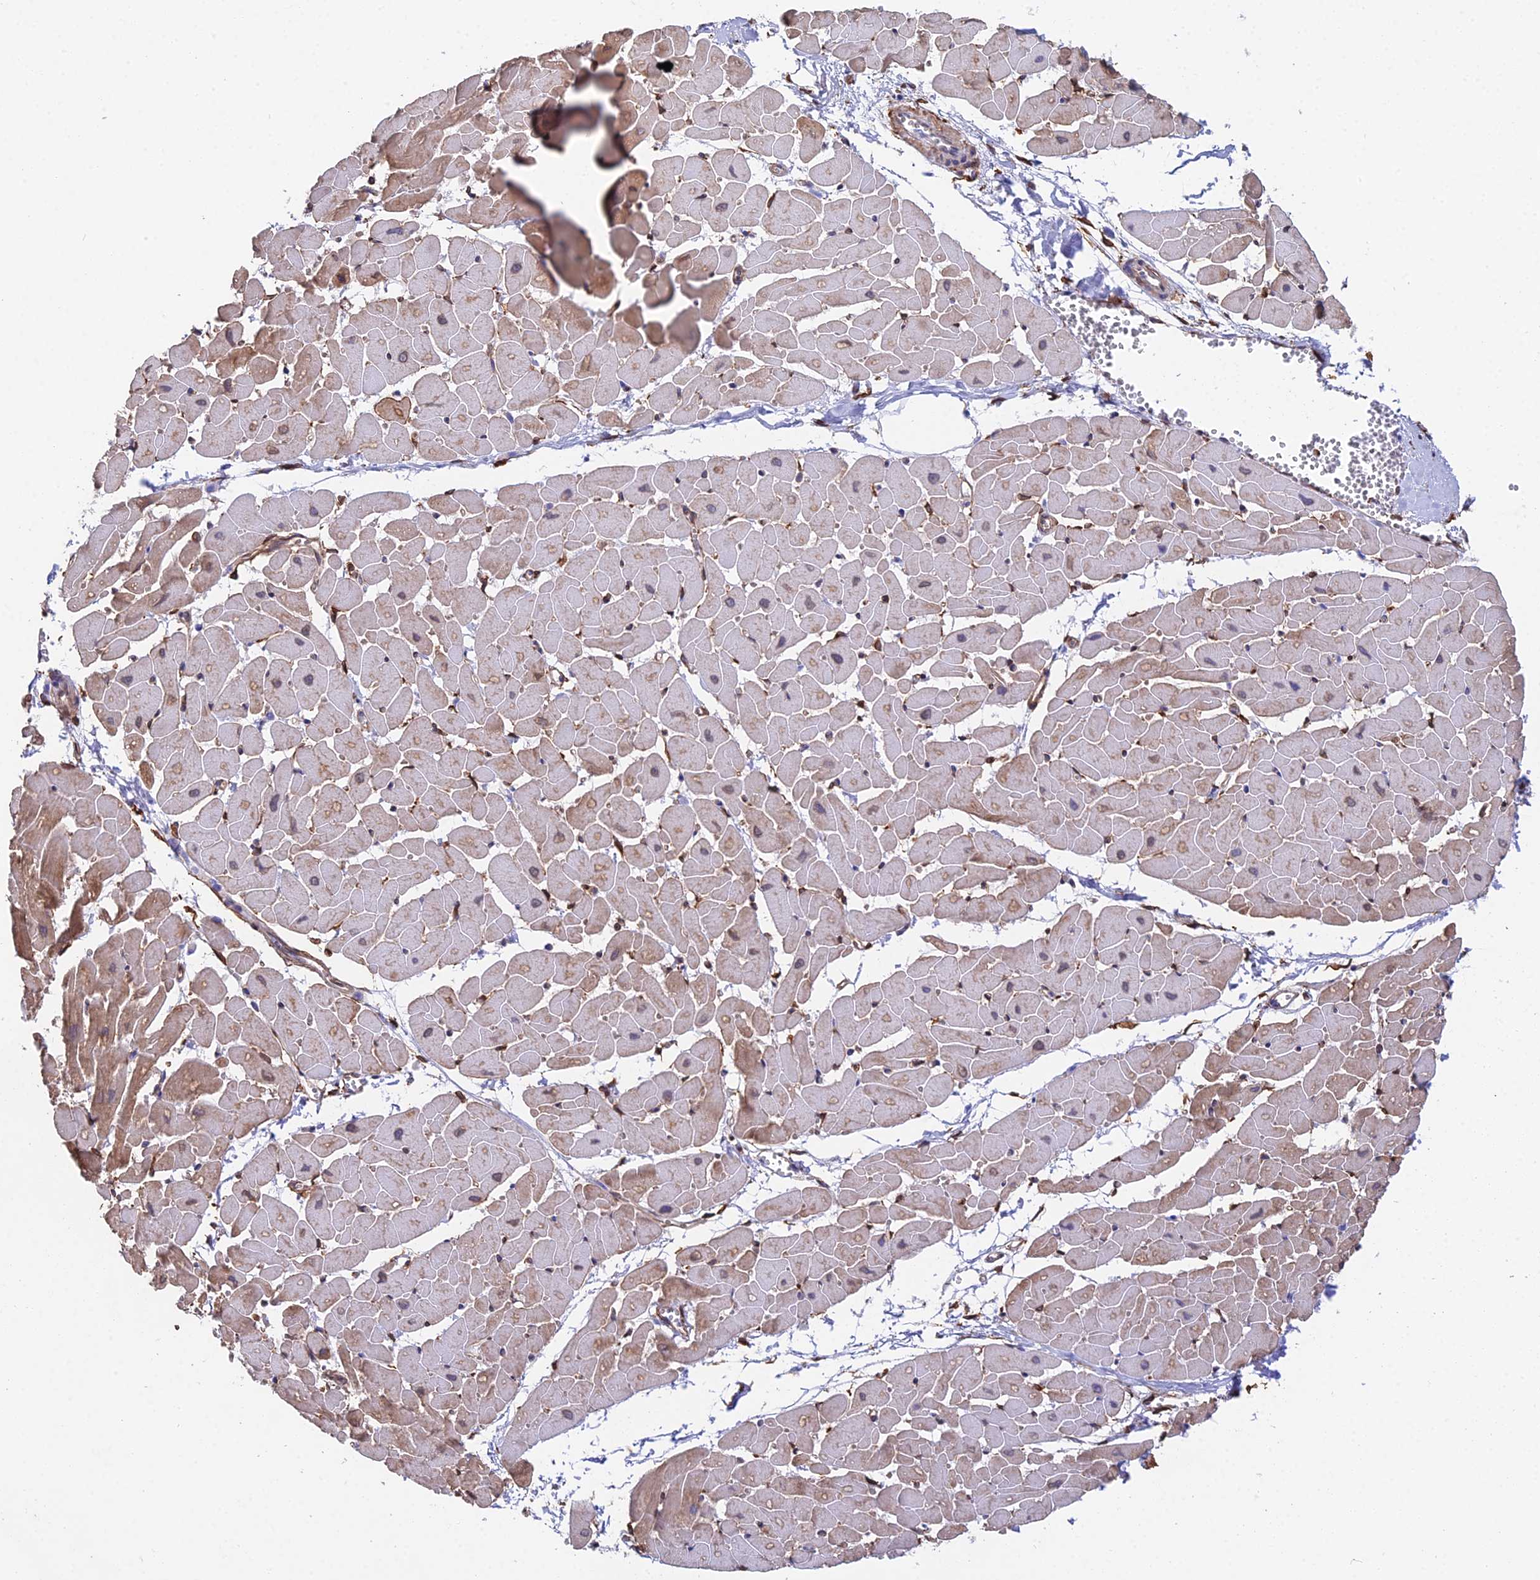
{"staining": {"intensity": "moderate", "quantity": "25%-75%", "location": "cytoplasmic/membranous,nuclear"}, "tissue": "heart muscle", "cell_type": "Cardiomyocytes", "image_type": "normal", "snomed": [{"axis": "morphology", "description": "Normal tissue, NOS"}, {"axis": "topography", "description": "Heart"}], "caption": "Protein expression analysis of unremarkable human heart muscle reveals moderate cytoplasmic/membranous,nuclear positivity in about 25%-75% of cardiomyocytes. The protein of interest is stained brown, and the nuclei are stained in blue (DAB (3,3'-diaminobenzidine) IHC with brightfield microscopy, high magnification).", "gene": "MXRA7", "patient": {"sex": "female", "age": 19}}